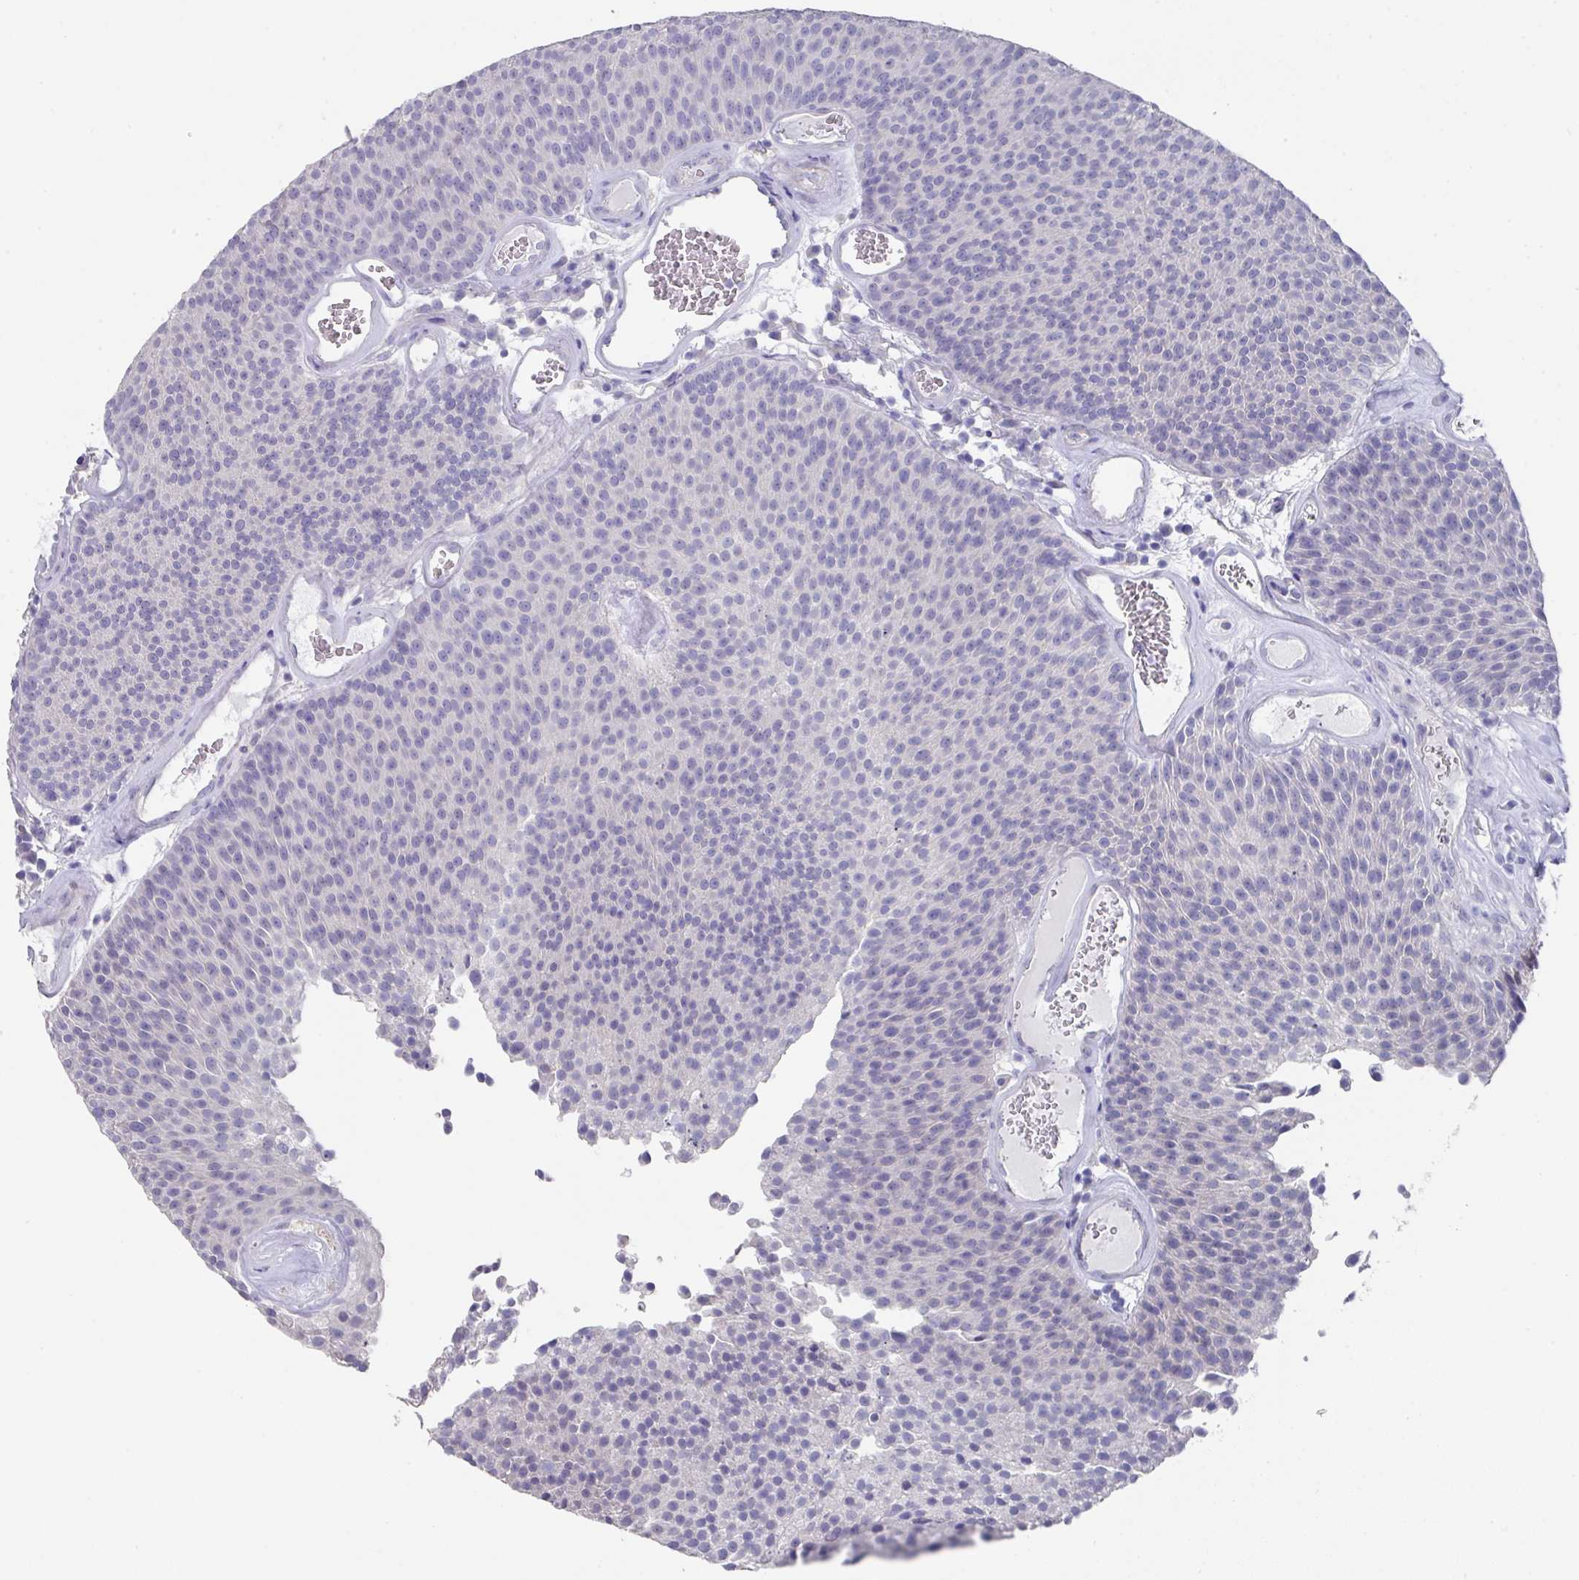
{"staining": {"intensity": "negative", "quantity": "none", "location": "none"}, "tissue": "urothelial cancer", "cell_type": "Tumor cells", "image_type": "cancer", "snomed": [{"axis": "morphology", "description": "Urothelial carcinoma, Low grade"}, {"axis": "topography", "description": "Urinary bladder"}], "caption": "This image is of low-grade urothelial carcinoma stained with immunohistochemistry (IHC) to label a protein in brown with the nuclei are counter-stained blue. There is no positivity in tumor cells.", "gene": "DAZL", "patient": {"sex": "female", "age": 79}}